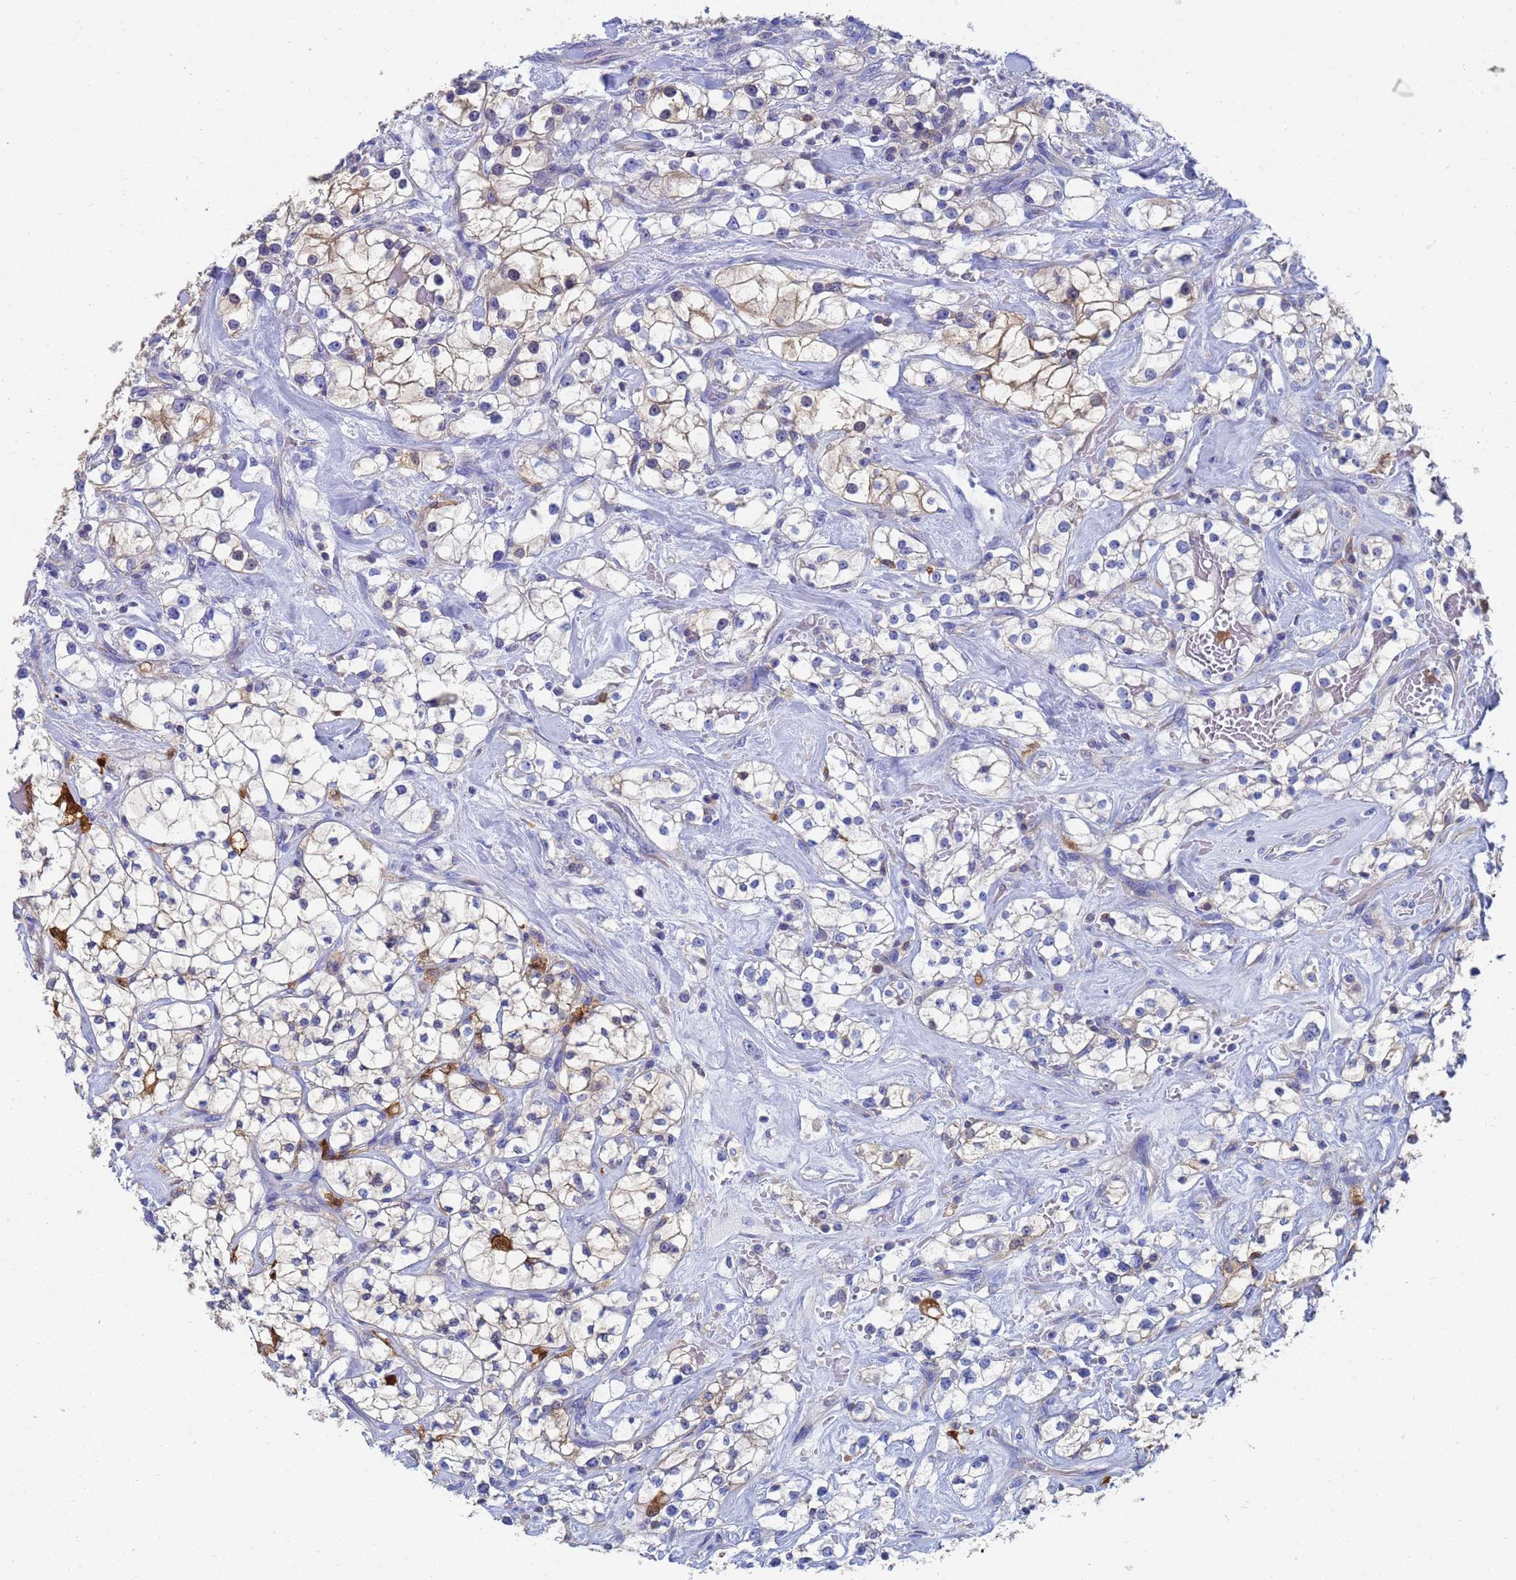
{"staining": {"intensity": "moderate", "quantity": "<25%", "location": "cytoplasmic/membranous"}, "tissue": "renal cancer", "cell_type": "Tumor cells", "image_type": "cancer", "snomed": [{"axis": "morphology", "description": "Adenocarcinoma, NOS"}, {"axis": "topography", "description": "Kidney"}], "caption": "Brown immunohistochemical staining in adenocarcinoma (renal) exhibits moderate cytoplasmic/membranous staining in about <25% of tumor cells. (DAB IHC with brightfield microscopy, high magnification).", "gene": "GCHFR", "patient": {"sex": "male", "age": 77}}